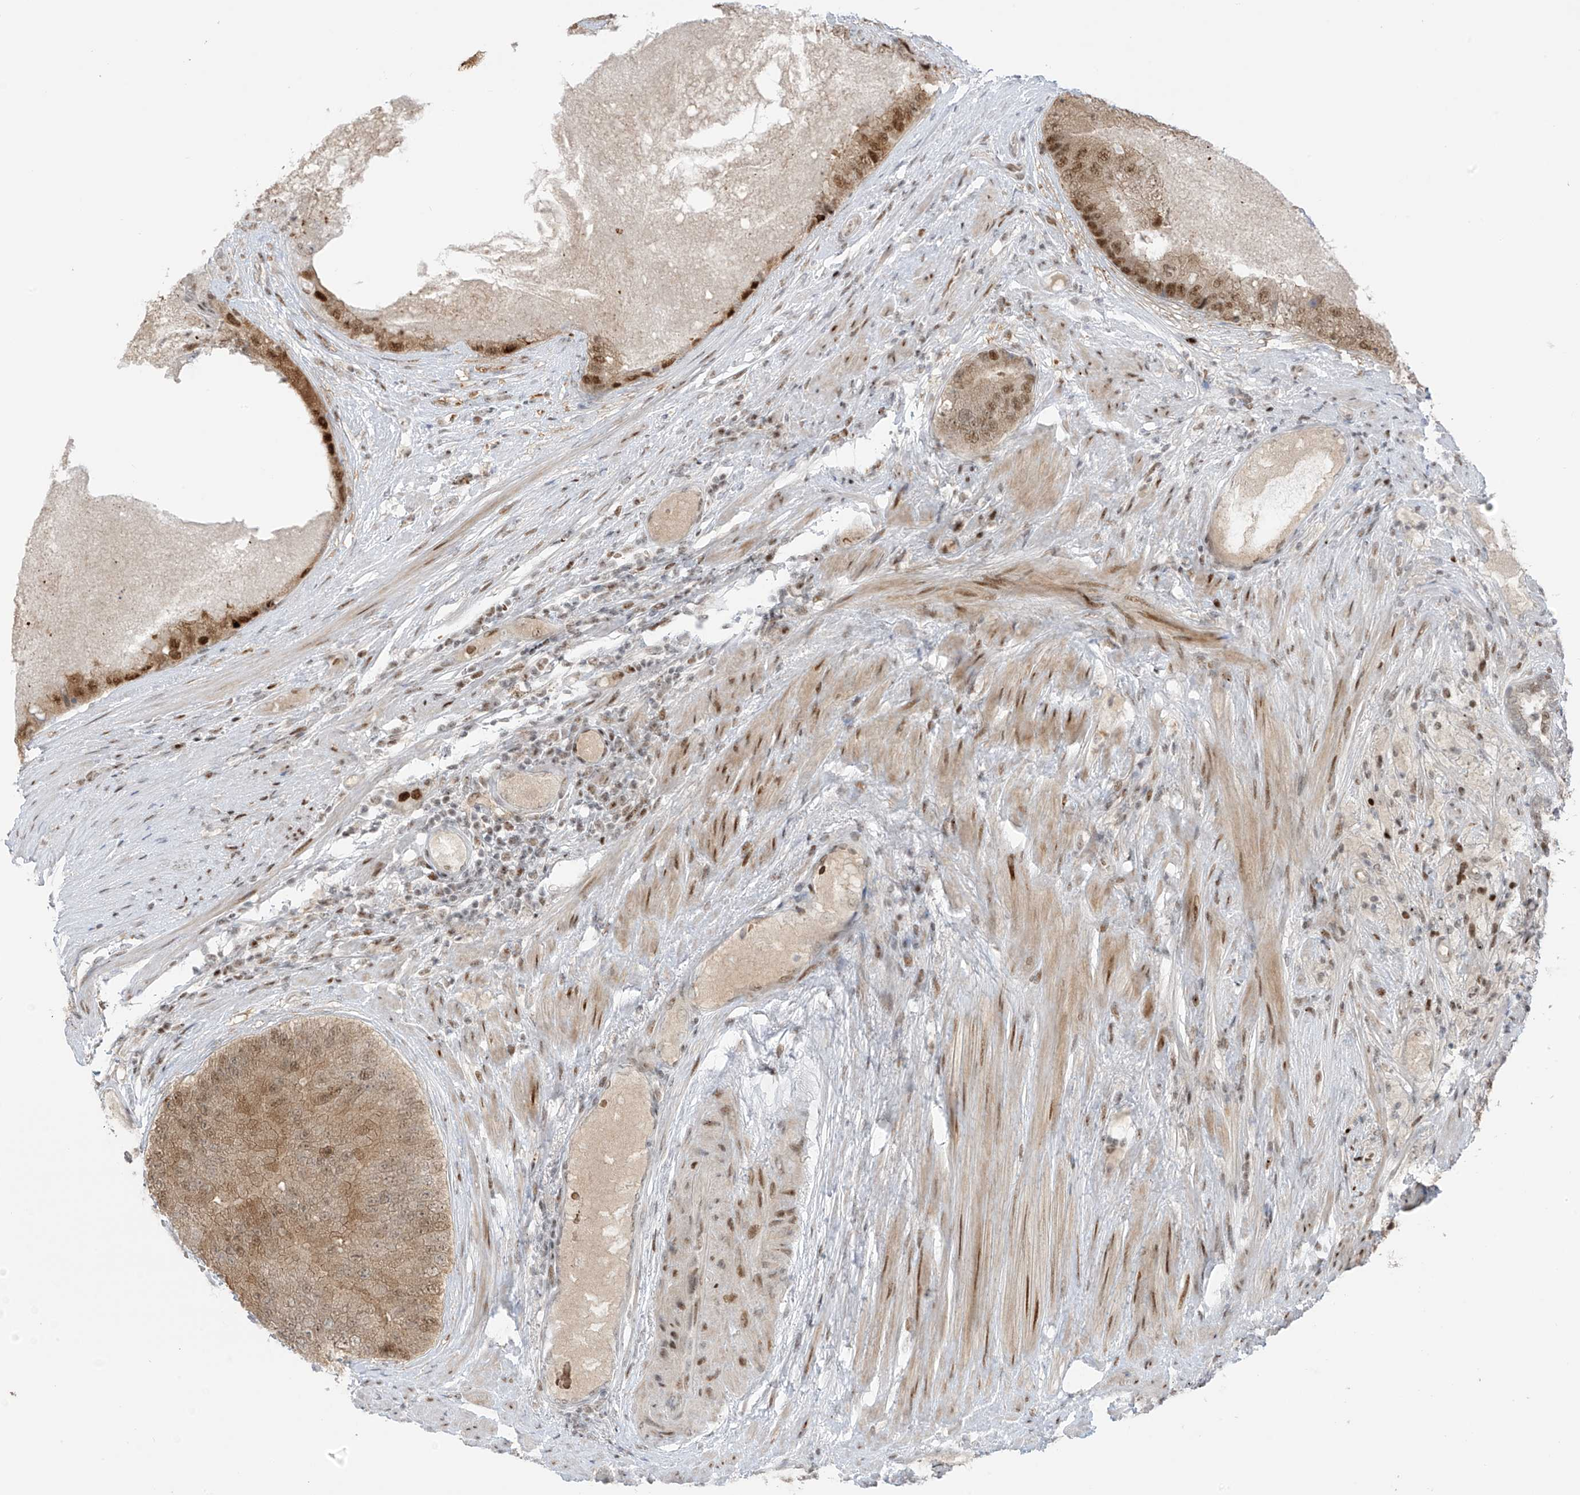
{"staining": {"intensity": "moderate", "quantity": ">75%", "location": "cytoplasmic/membranous,nuclear"}, "tissue": "prostate cancer", "cell_type": "Tumor cells", "image_type": "cancer", "snomed": [{"axis": "morphology", "description": "Adenocarcinoma, High grade"}, {"axis": "topography", "description": "Prostate"}], "caption": "The micrograph demonstrates a brown stain indicating the presence of a protein in the cytoplasmic/membranous and nuclear of tumor cells in prostate cancer (adenocarcinoma (high-grade)).", "gene": "ZCWPW2", "patient": {"sex": "male", "age": 70}}